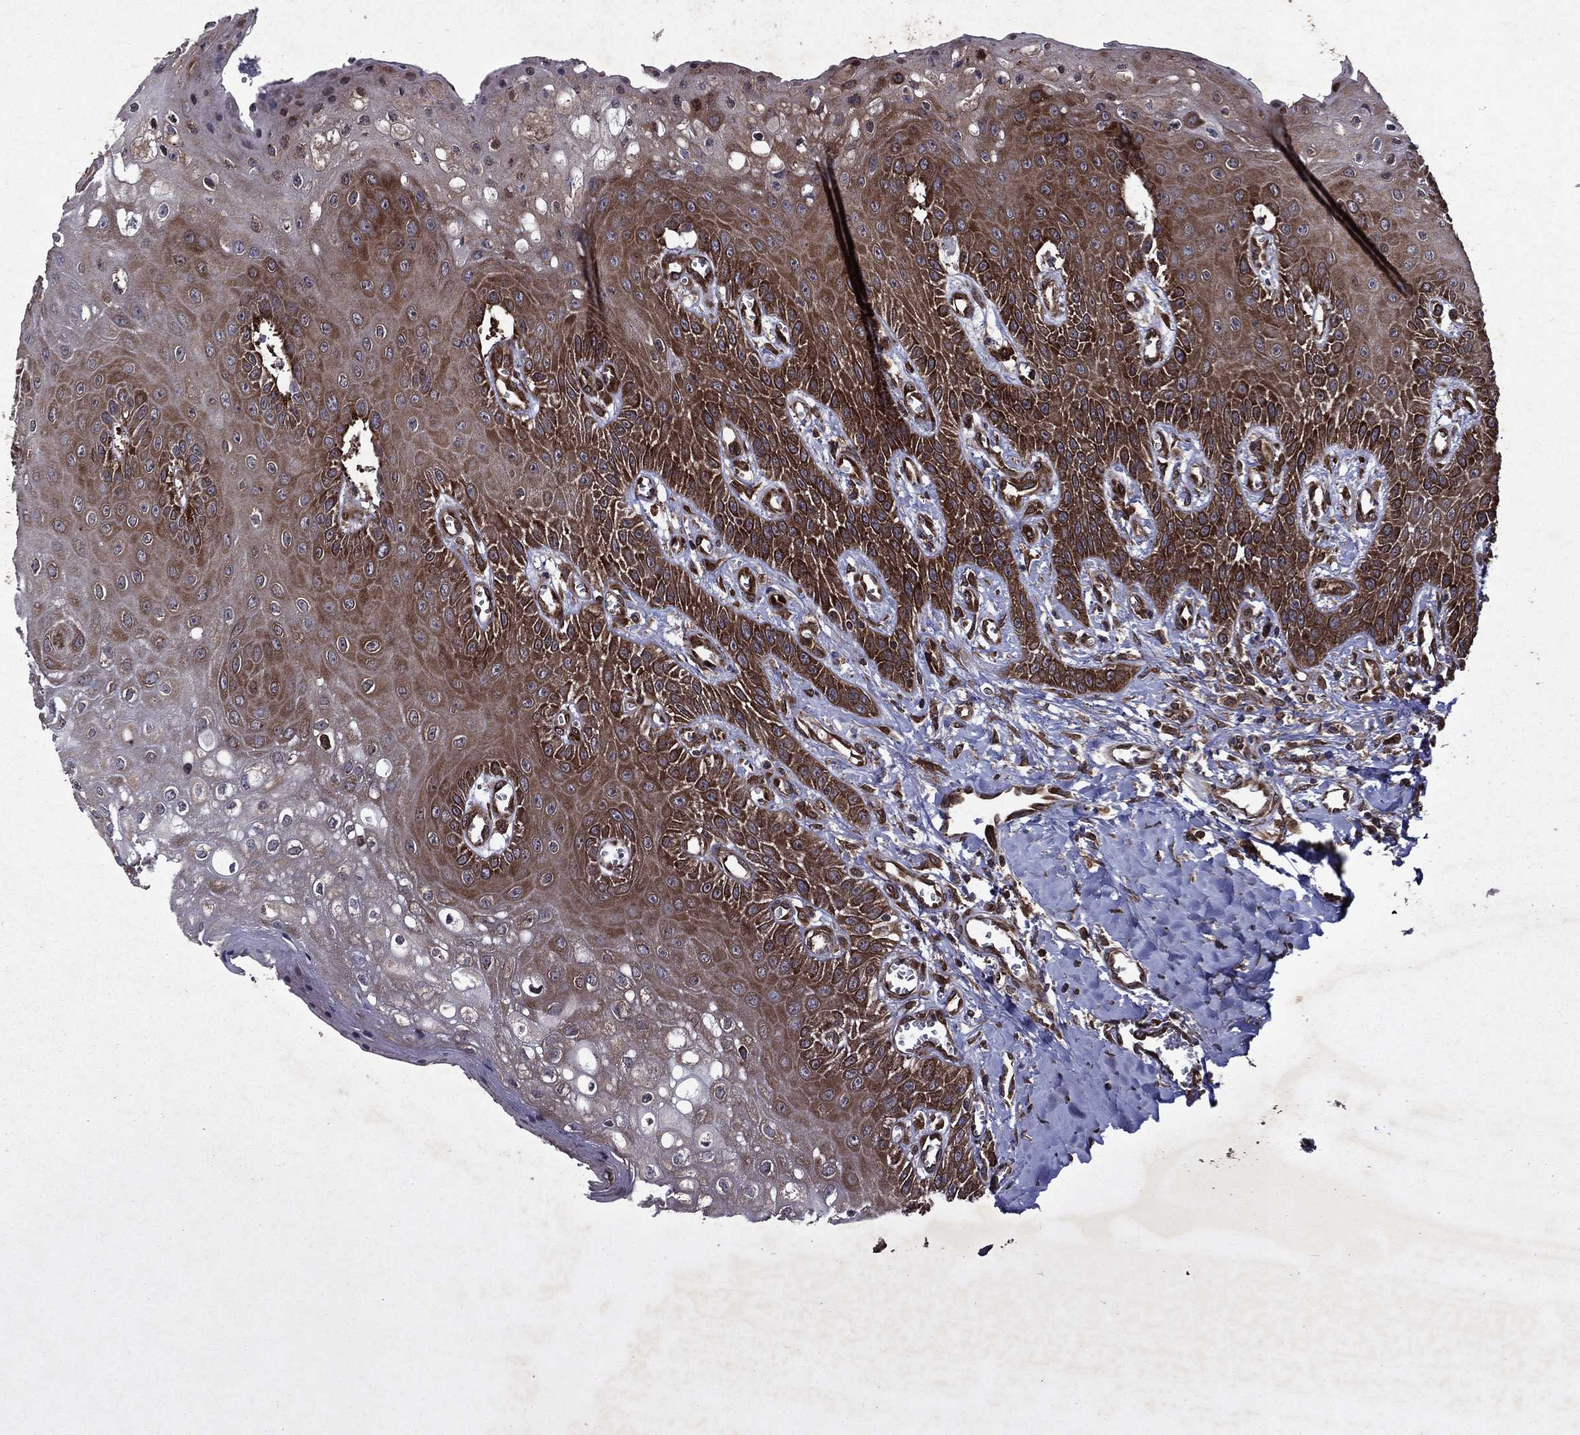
{"staining": {"intensity": "strong", "quantity": "25%-75%", "location": "cytoplasmic/membranous"}, "tissue": "oral mucosa", "cell_type": "Squamous epithelial cells", "image_type": "normal", "snomed": [{"axis": "morphology", "description": "Normal tissue, NOS"}, {"axis": "morphology", "description": "Squamous cell carcinoma, NOS"}, {"axis": "topography", "description": "Oral tissue"}, {"axis": "topography", "description": "Head-Neck"}], "caption": "DAB (3,3'-diaminobenzidine) immunohistochemical staining of unremarkable human oral mucosa demonstrates strong cytoplasmic/membranous protein staining in approximately 25%-75% of squamous epithelial cells. The staining was performed using DAB (3,3'-diaminobenzidine) to visualize the protein expression in brown, while the nuclei were stained in blue with hematoxylin (Magnification: 20x).", "gene": "EIF2B4", "patient": {"sex": "female", "age": 74}}